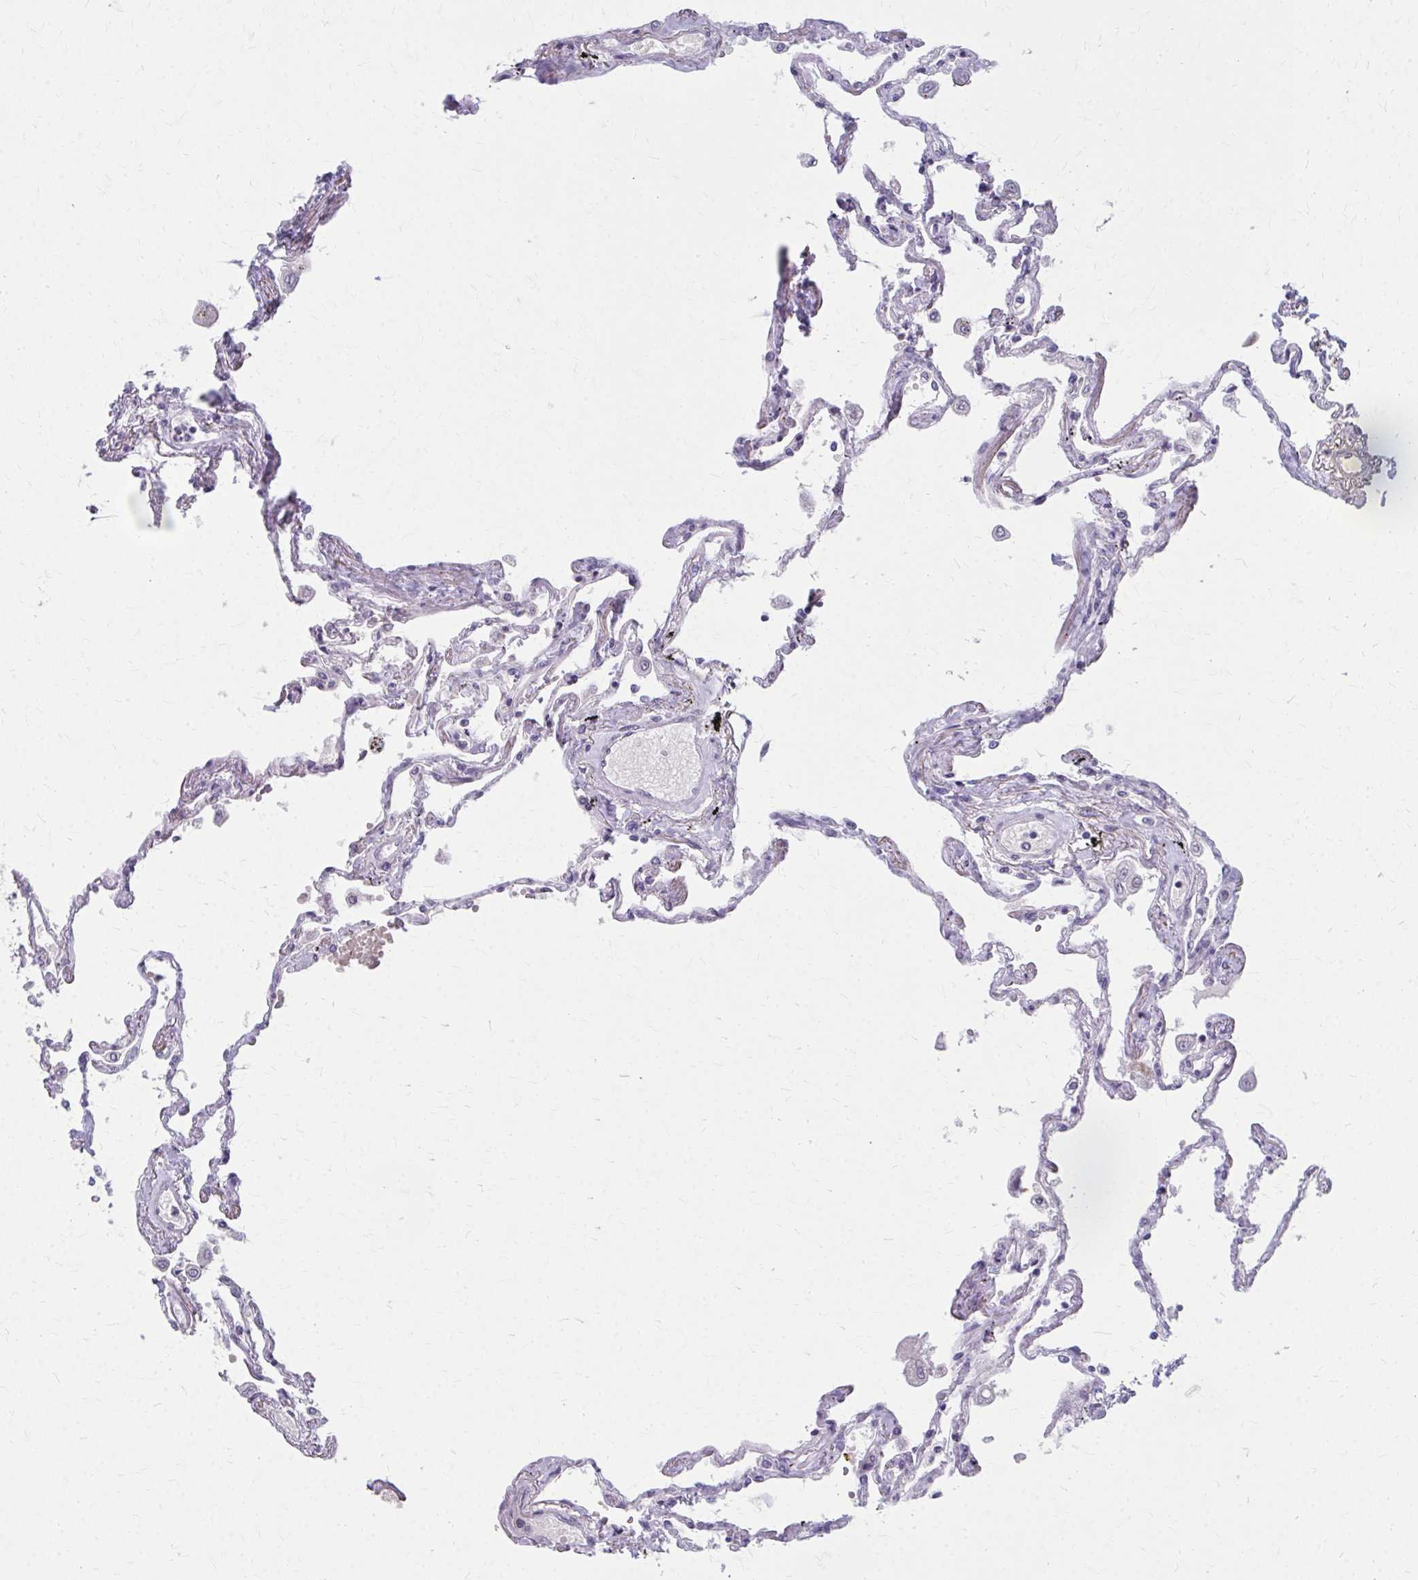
{"staining": {"intensity": "negative", "quantity": "none", "location": "none"}, "tissue": "lung", "cell_type": "Alveolar cells", "image_type": "normal", "snomed": [{"axis": "morphology", "description": "Normal tissue, NOS"}, {"axis": "morphology", "description": "Adenocarcinoma, NOS"}, {"axis": "topography", "description": "Cartilage tissue"}, {"axis": "topography", "description": "Lung"}], "caption": "The photomicrograph shows no significant expression in alveolar cells of lung. Nuclei are stained in blue.", "gene": "NUDT16", "patient": {"sex": "female", "age": 67}}